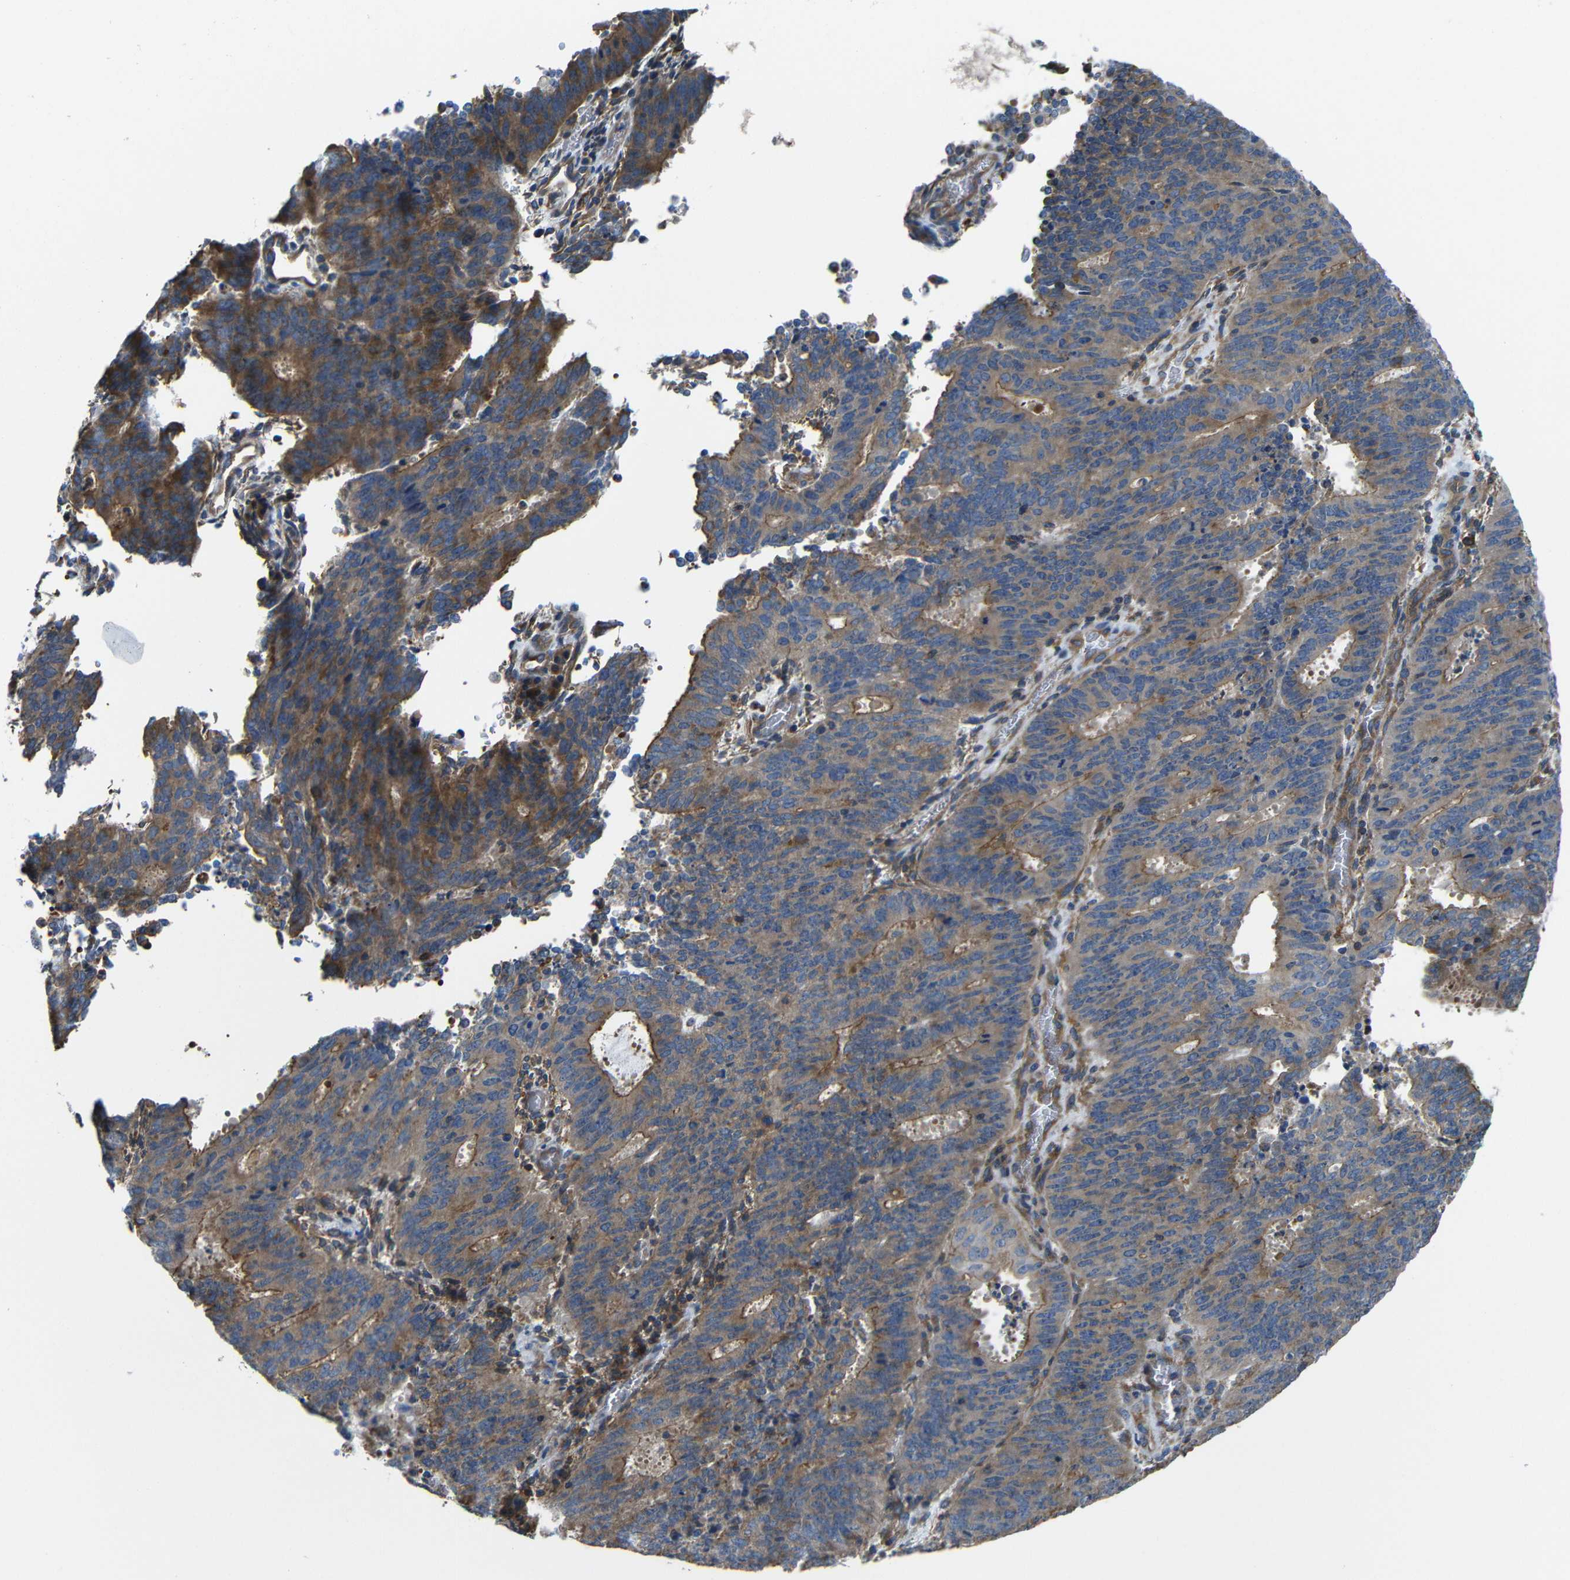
{"staining": {"intensity": "moderate", "quantity": "25%-75%", "location": "cytoplasmic/membranous"}, "tissue": "cervical cancer", "cell_type": "Tumor cells", "image_type": "cancer", "snomed": [{"axis": "morphology", "description": "Adenocarcinoma, NOS"}, {"axis": "topography", "description": "Cervix"}], "caption": "About 25%-75% of tumor cells in cervical adenocarcinoma reveal moderate cytoplasmic/membranous protein expression as visualized by brown immunohistochemical staining.", "gene": "GDI1", "patient": {"sex": "female", "age": 44}}